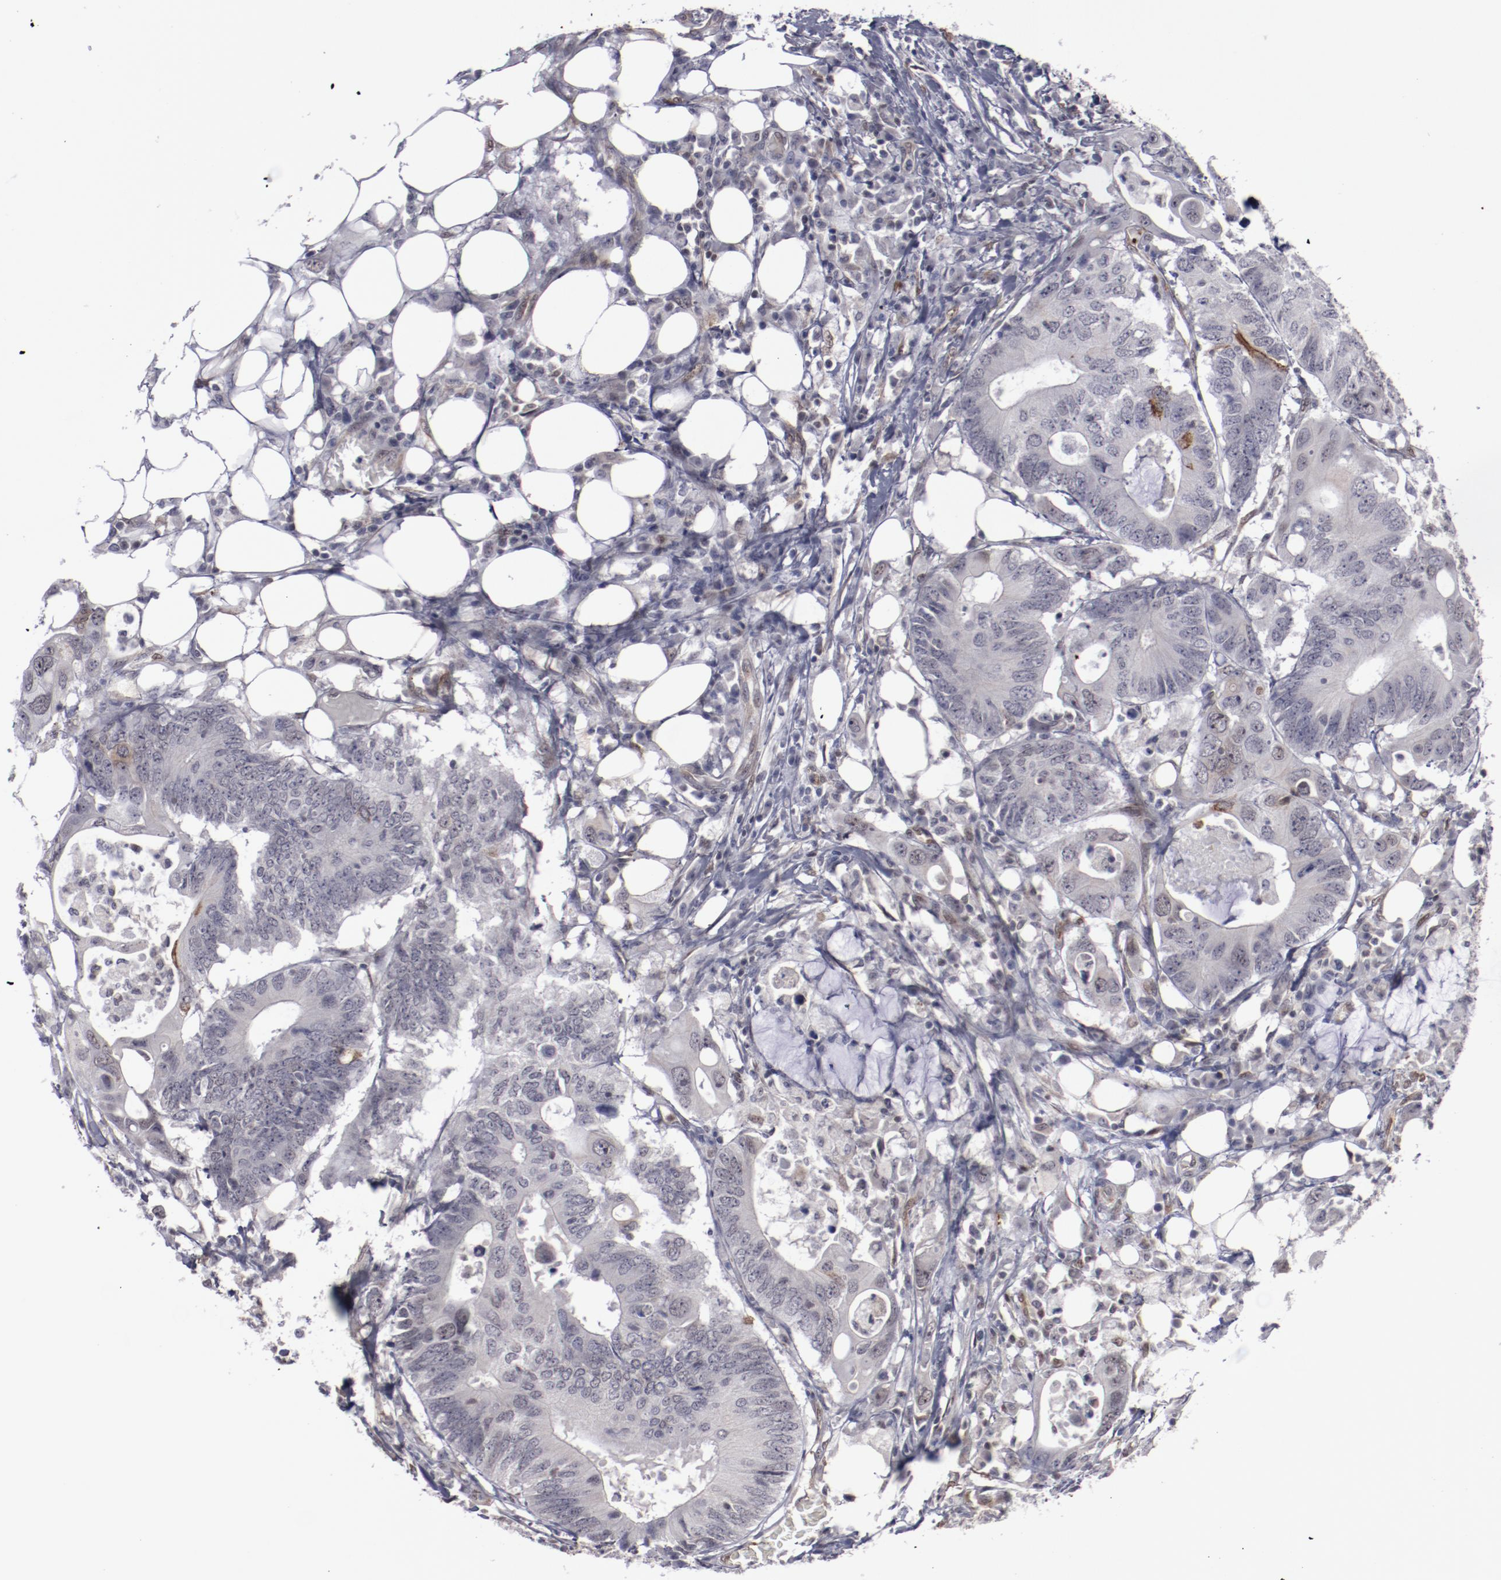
{"staining": {"intensity": "negative", "quantity": "none", "location": "none"}, "tissue": "colorectal cancer", "cell_type": "Tumor cells", "image_type": "cancer", "snomed": [{"axis": "morphology", "description": "Adenocarcinoma, NOS"}, {"axis": "topography", "description": "Colon"}], "caption": "High power microscopy histopathology image of an immunohistochemistry (IHC) image of colorectal cancer, revealing no significant positivity in tumor cells.", "gene": "LEF1", "patient": {"sex": "male", "age": 71}}